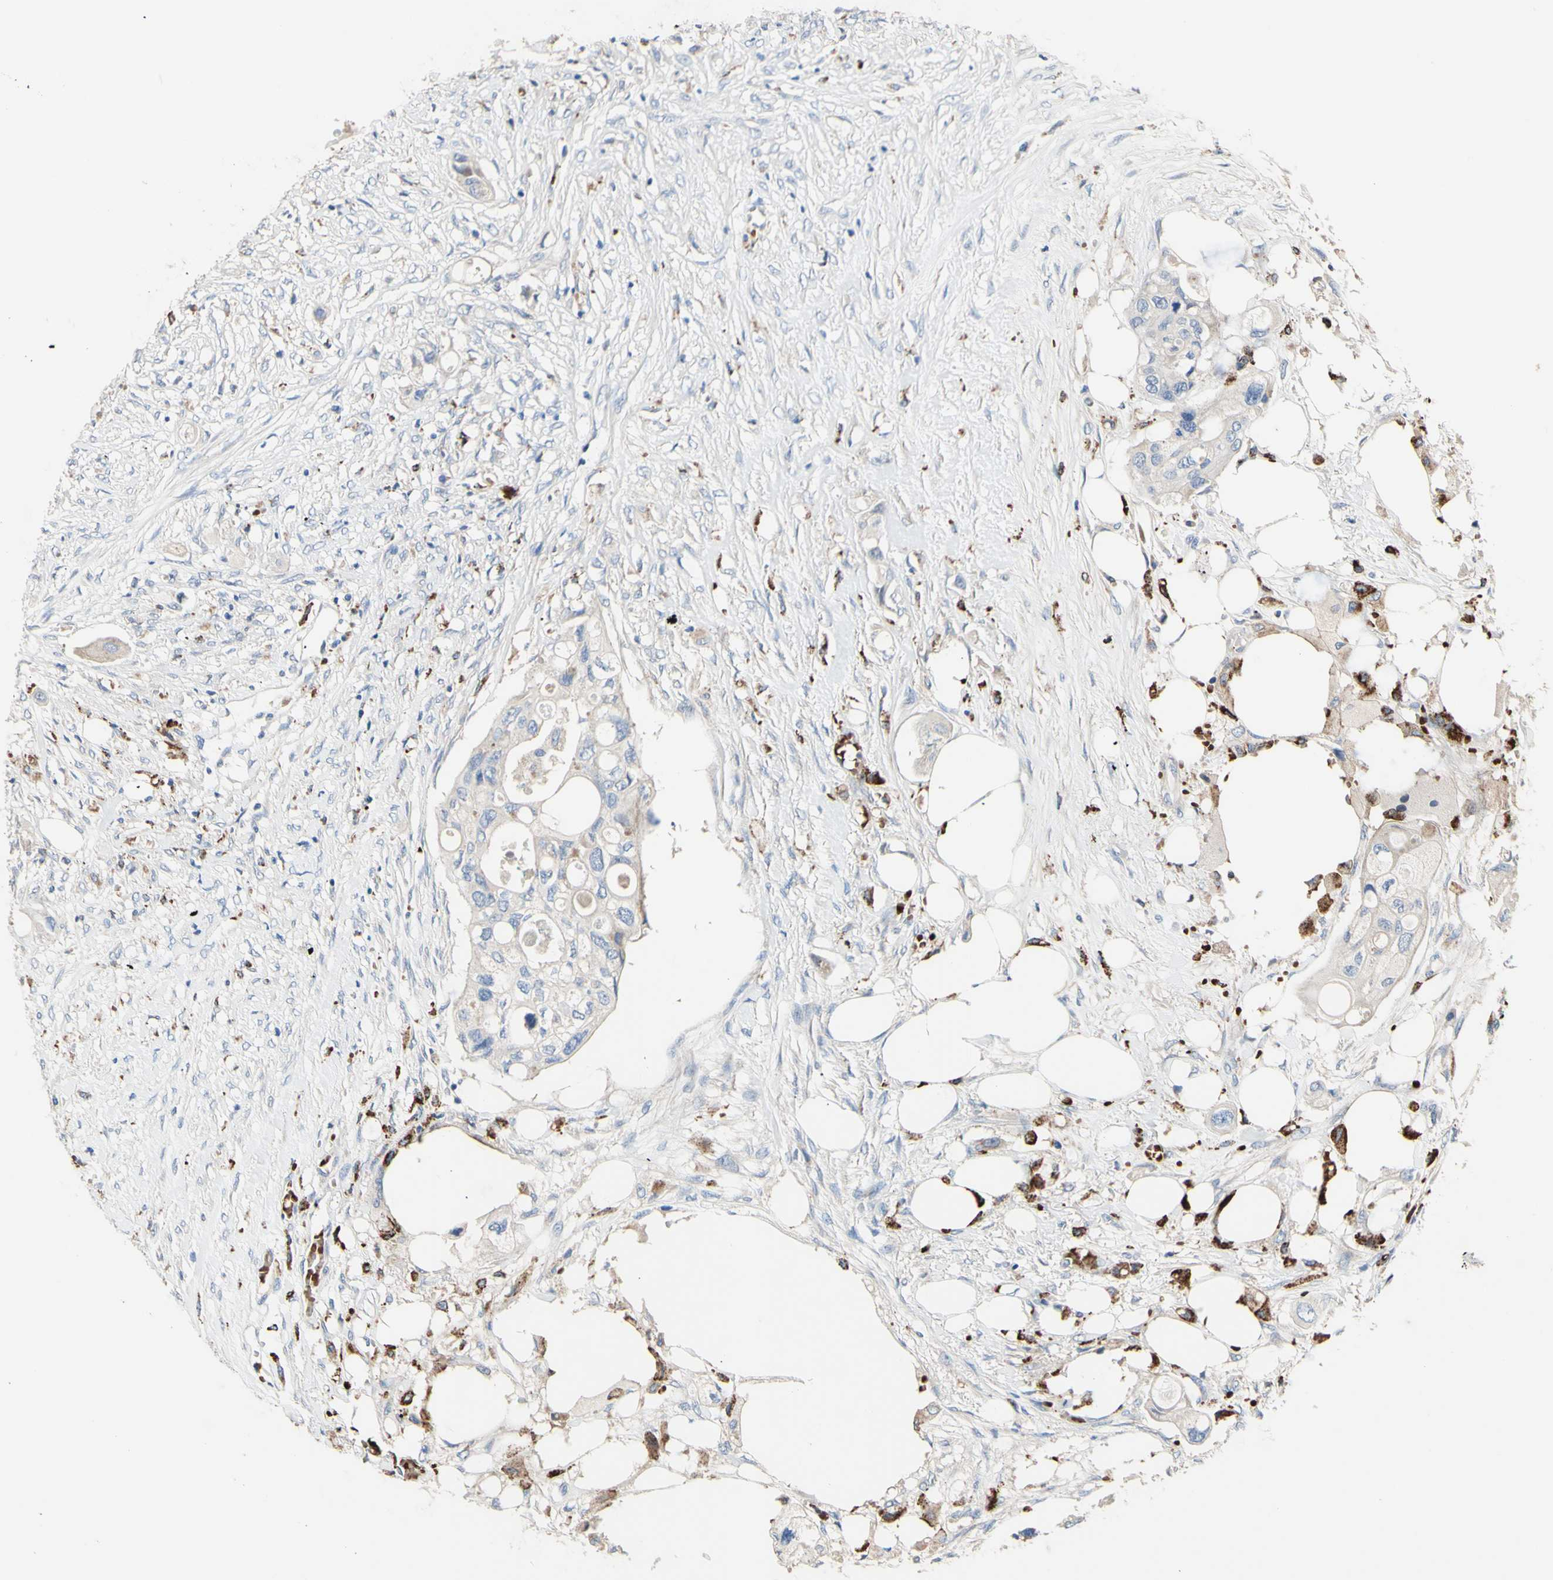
{"staining": {"intensity": "moderate", "quantity": "<25%", "location": "cytoplasmic/membranous"}, "tissue": "colorectal cancer", "cell_type": "Tumor cells", "image_type": "cancer", "snomed": [{"axis": "morphology", "description": "Adenocarcinoma, NOS"}, {"axis": "topography", "description": "Colon"}], "caption": "Immunohistochemical staining of colorectal cancer reveals low levels of moderate cytoplasmic/membranous expression in approximately <25% of tumor cells. The staining is performed using DAB (3,3'-diaminobenzidine) brown chromogen to label protein expression. The nuclei are counter-stained blue using hematoxylin.", "gene": "CDON", "patient": {"sex": "female", "age": 57}}